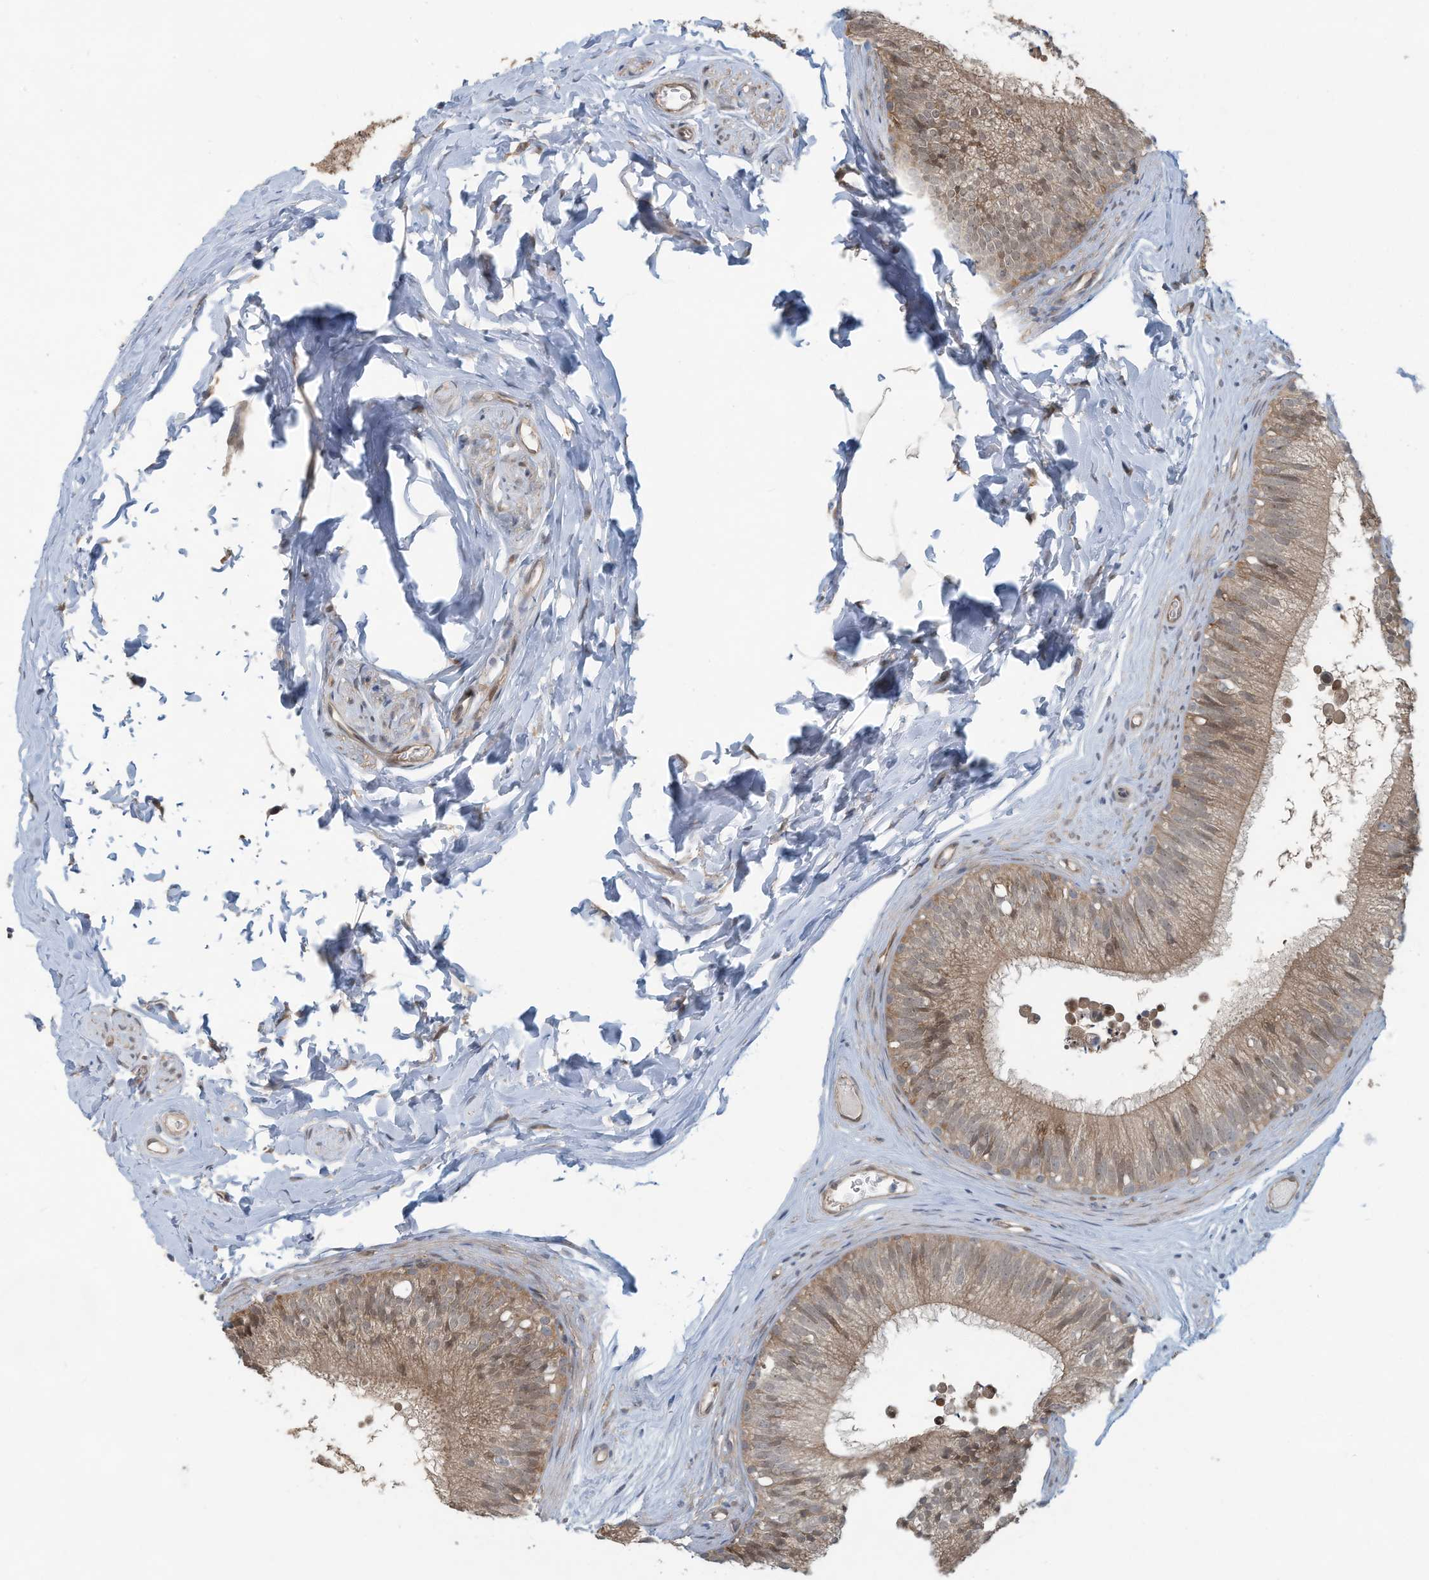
{"staining": {"intensity": "weak", "quantity": ">75%", "location": "cytoplasmic/membranous"}, "tissue": "epididymis", "cell_type": "Glandular cells", "image_type": "normal", "snomed": [{"axis": "morphology", "description": "Normal tissue, NOS"}, {"axis": "topography", "description": "Epididymis"}], "caption": "Immunohistochemistry (IHC) staining of normal epididymis, which shows low levels of weak cytoplasmic/membranous staining in approximately >75% of glandular cells indicating weak cytoplasmic/membranous protein staining. The staining was performed using DAB (3,3'-diaminobenzidine) (brown) for protein detection and nuclei were counterstained in hematoxylin (blue).", "gene": "ERI2", "patient": {"sex": "male", "age": 29}}